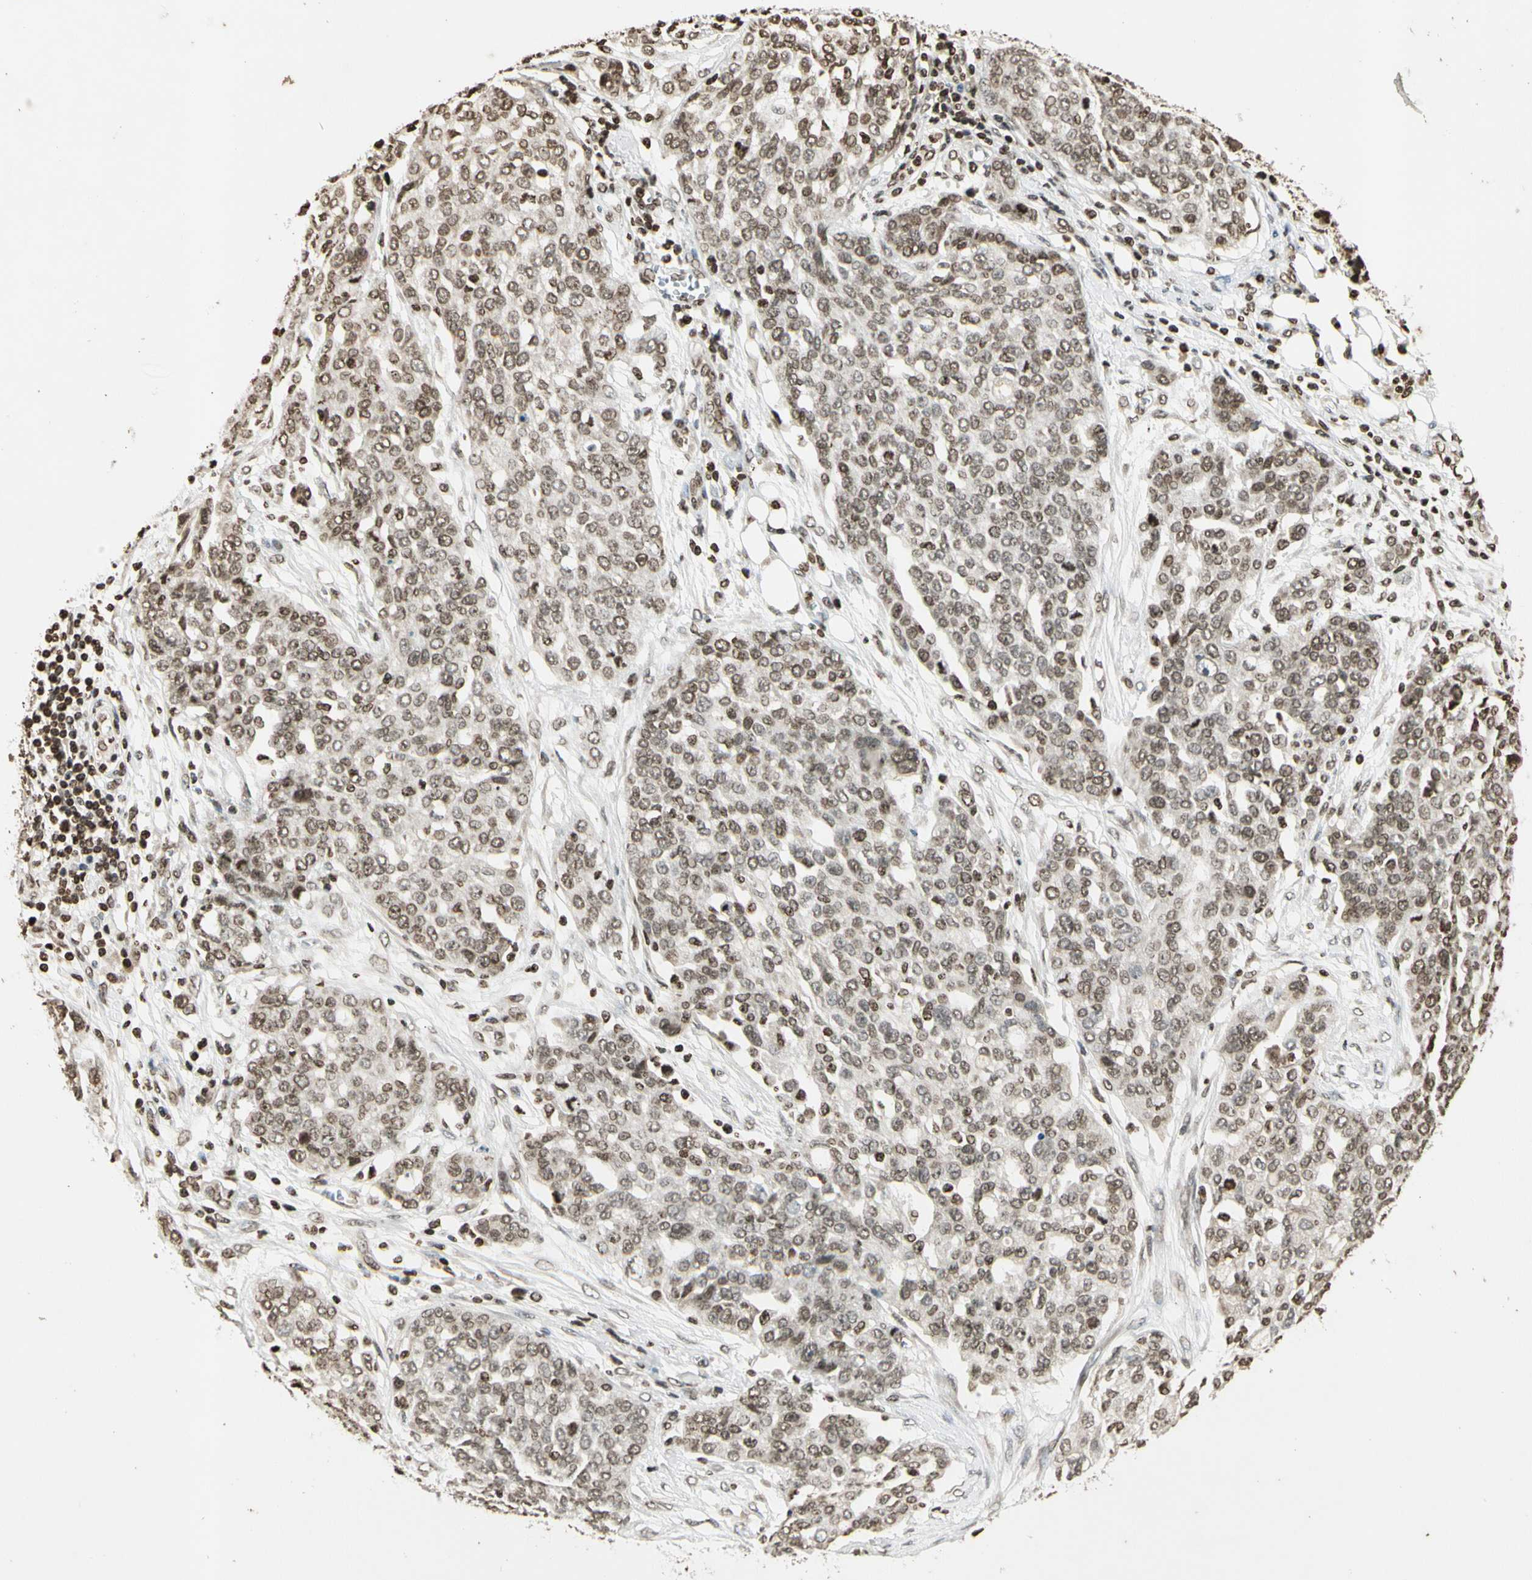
{"staining": {"intensity": "moderate", "quantity": "25%-75%", "location": "nuclear"}, "tissue": "ovarian cancer", "cell_type": "Tumor cells", "image_type": "cancer", "snomed": [{"axis": "morphology", "description": "Cystadenocarcinoma, serous, NOS"}, {"axis": "topography", "description": "Soft tissue"}, {"axis": "topography", "description": "Ovary"}], "caption": "Brown immunohistochemical staining in ovarian cancer exhibits moderate nuclear expression in about 25%-75% of tumor cells.", "gene": "RORA", "patient": {"sex": "female", "age": 57}}